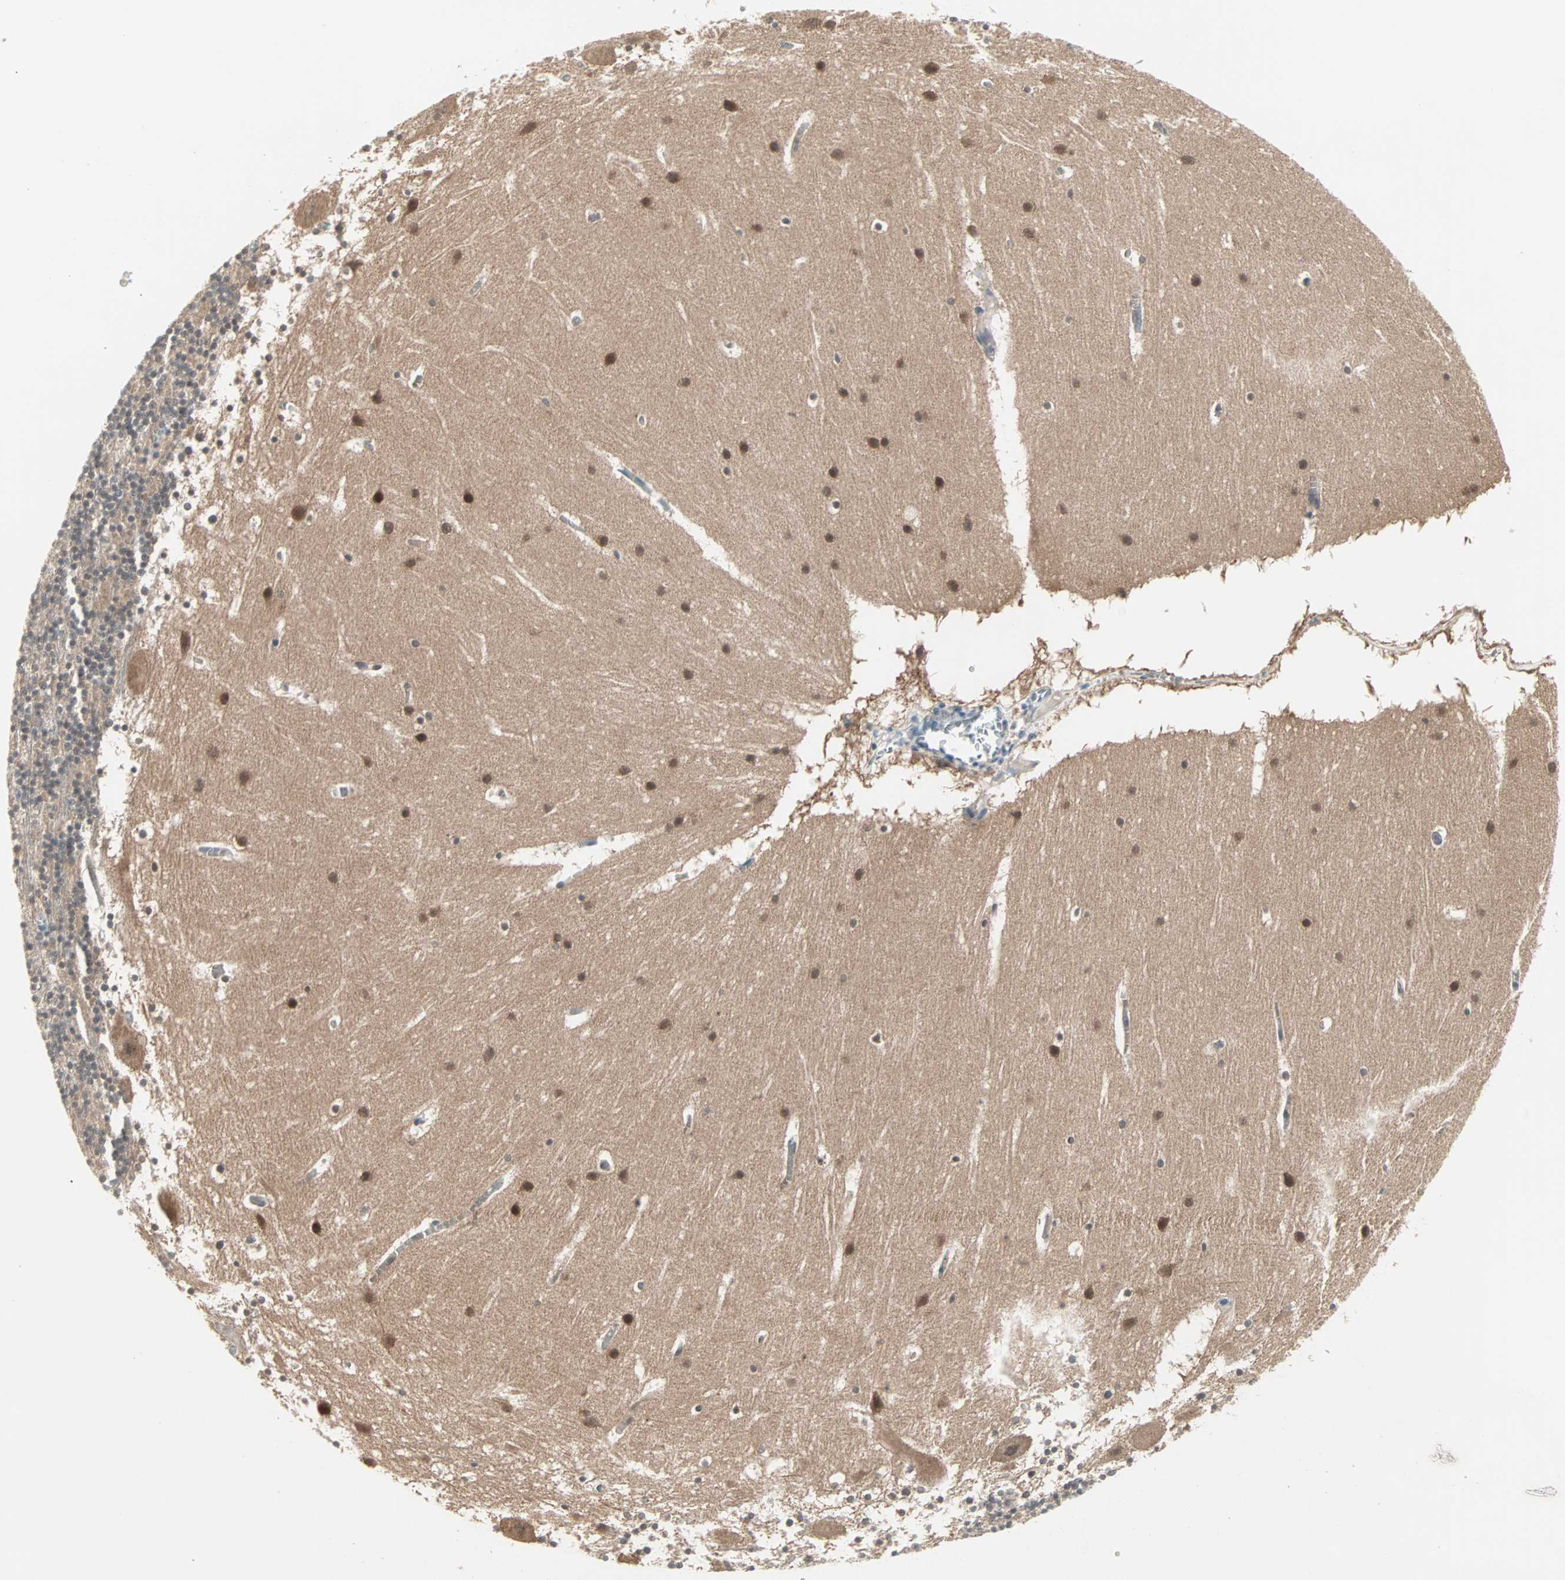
{"staining": {"intensity": "negative", "quantity": "none", "location": "none"}, "tissue": "cerebellum", "cell_type": "Cells in granular layer", "image_type": "normal", "snomed": [{"axis": "morphology", "description": "Normal tissue, NOS"}, {"axis": "topography", "description": "Cerebellum"}], "caption": "Immunohistochemistry photomicrograph of unremarkable human cerebellum stained for a protein (brown), which demonstrates no positivity in cells in granular layer.", "gene": "PTPA", "patient": {"sex": "male", "age": 45}}